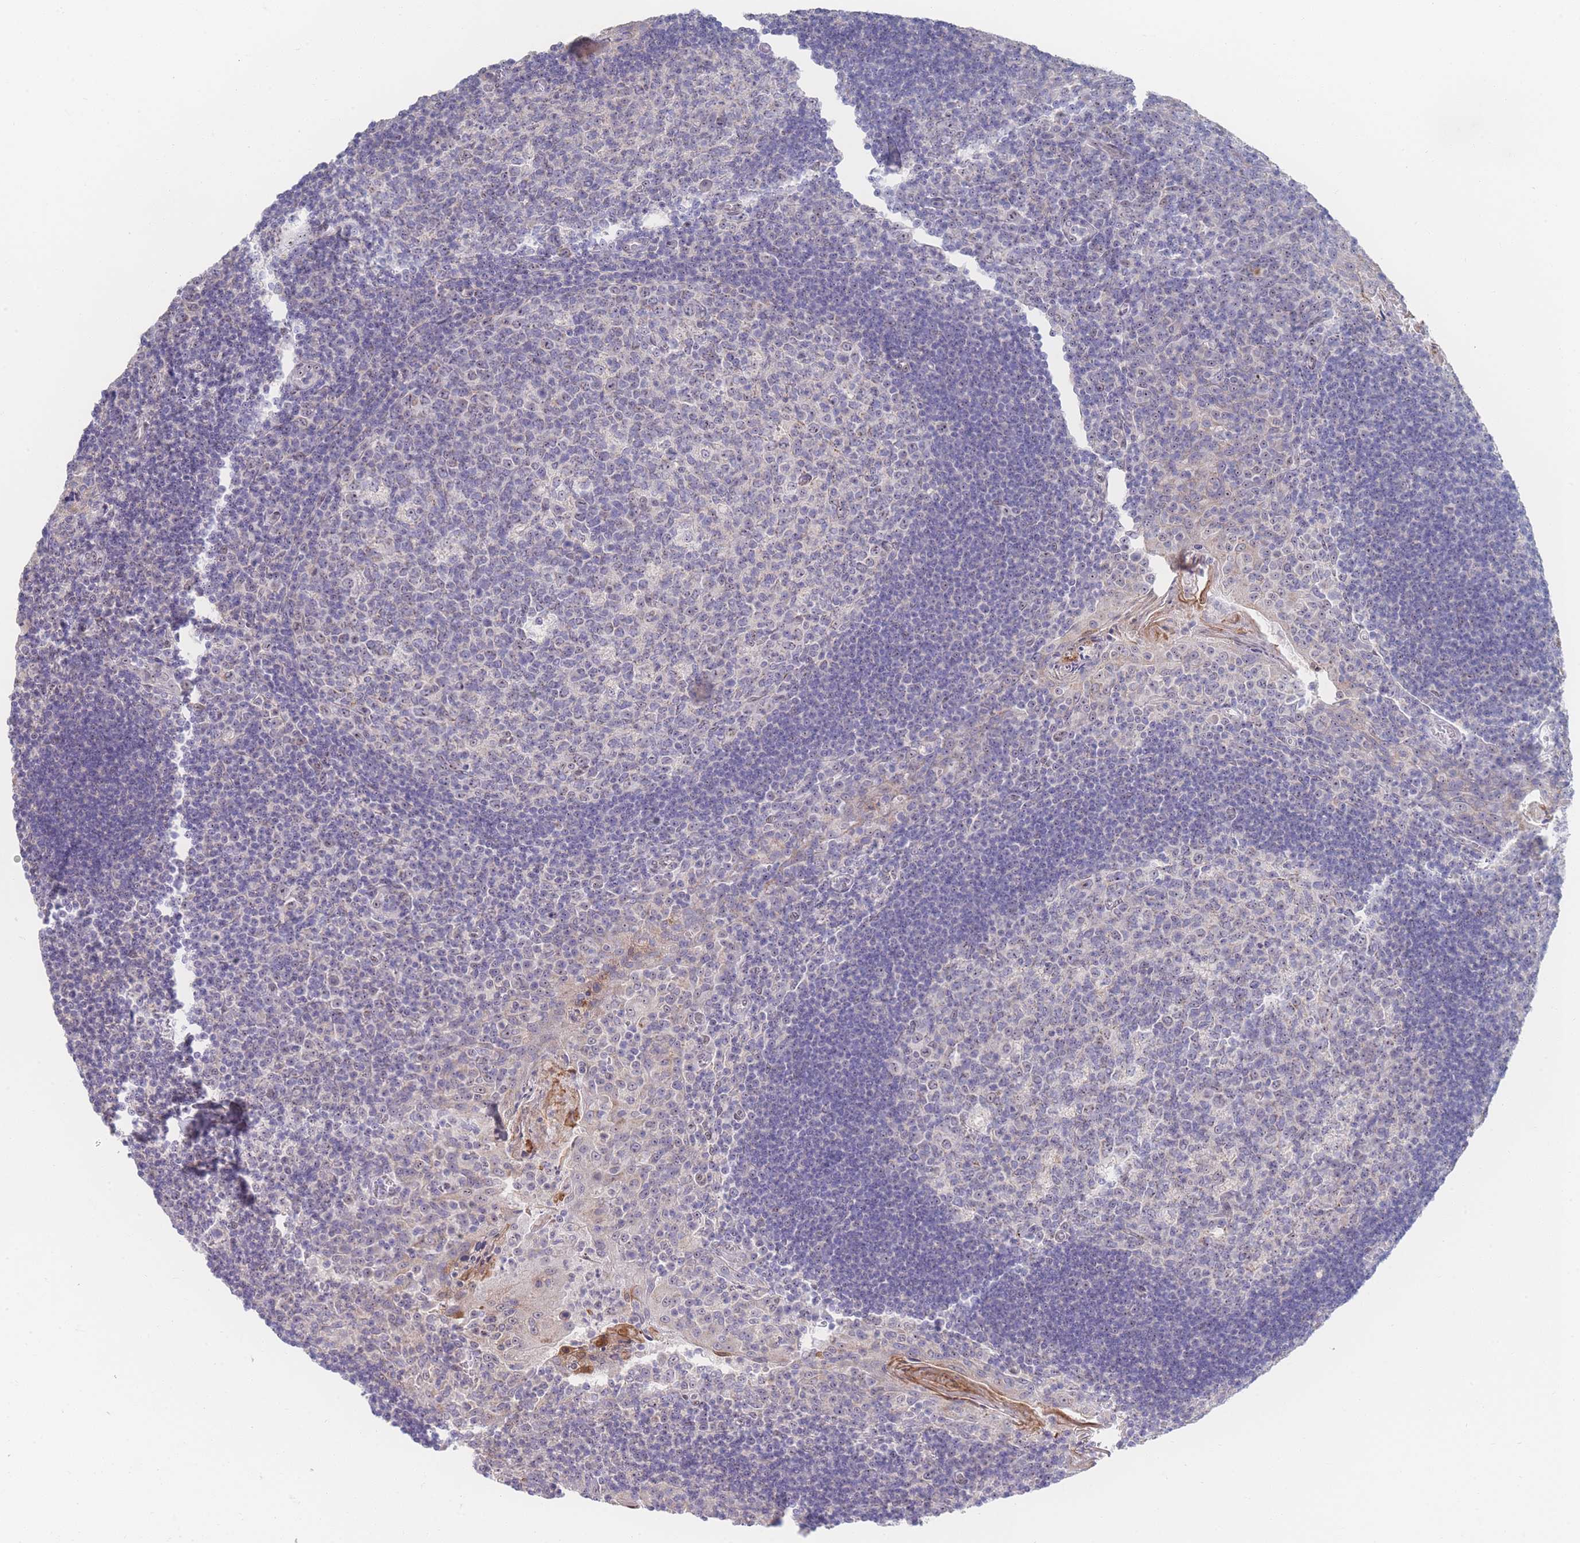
{"staining": {"intensity": "weak", "quantity": "<25%", "location": "nuclear"}, "tissue": "tonsil", "cell_type": "Germinal center cells", "image_type": "normal", "snomed": [{"axis": "morphology", "description": "Normal tissue, NOS"}, {"axis": "topography", "description": "Tonsil"}], "caption": "Histopathology image shows no significant protein staining in germinal center cells of benign tonsil.", "gene": "ZNF142", "patient": {"sex": "male", "age": 17}}